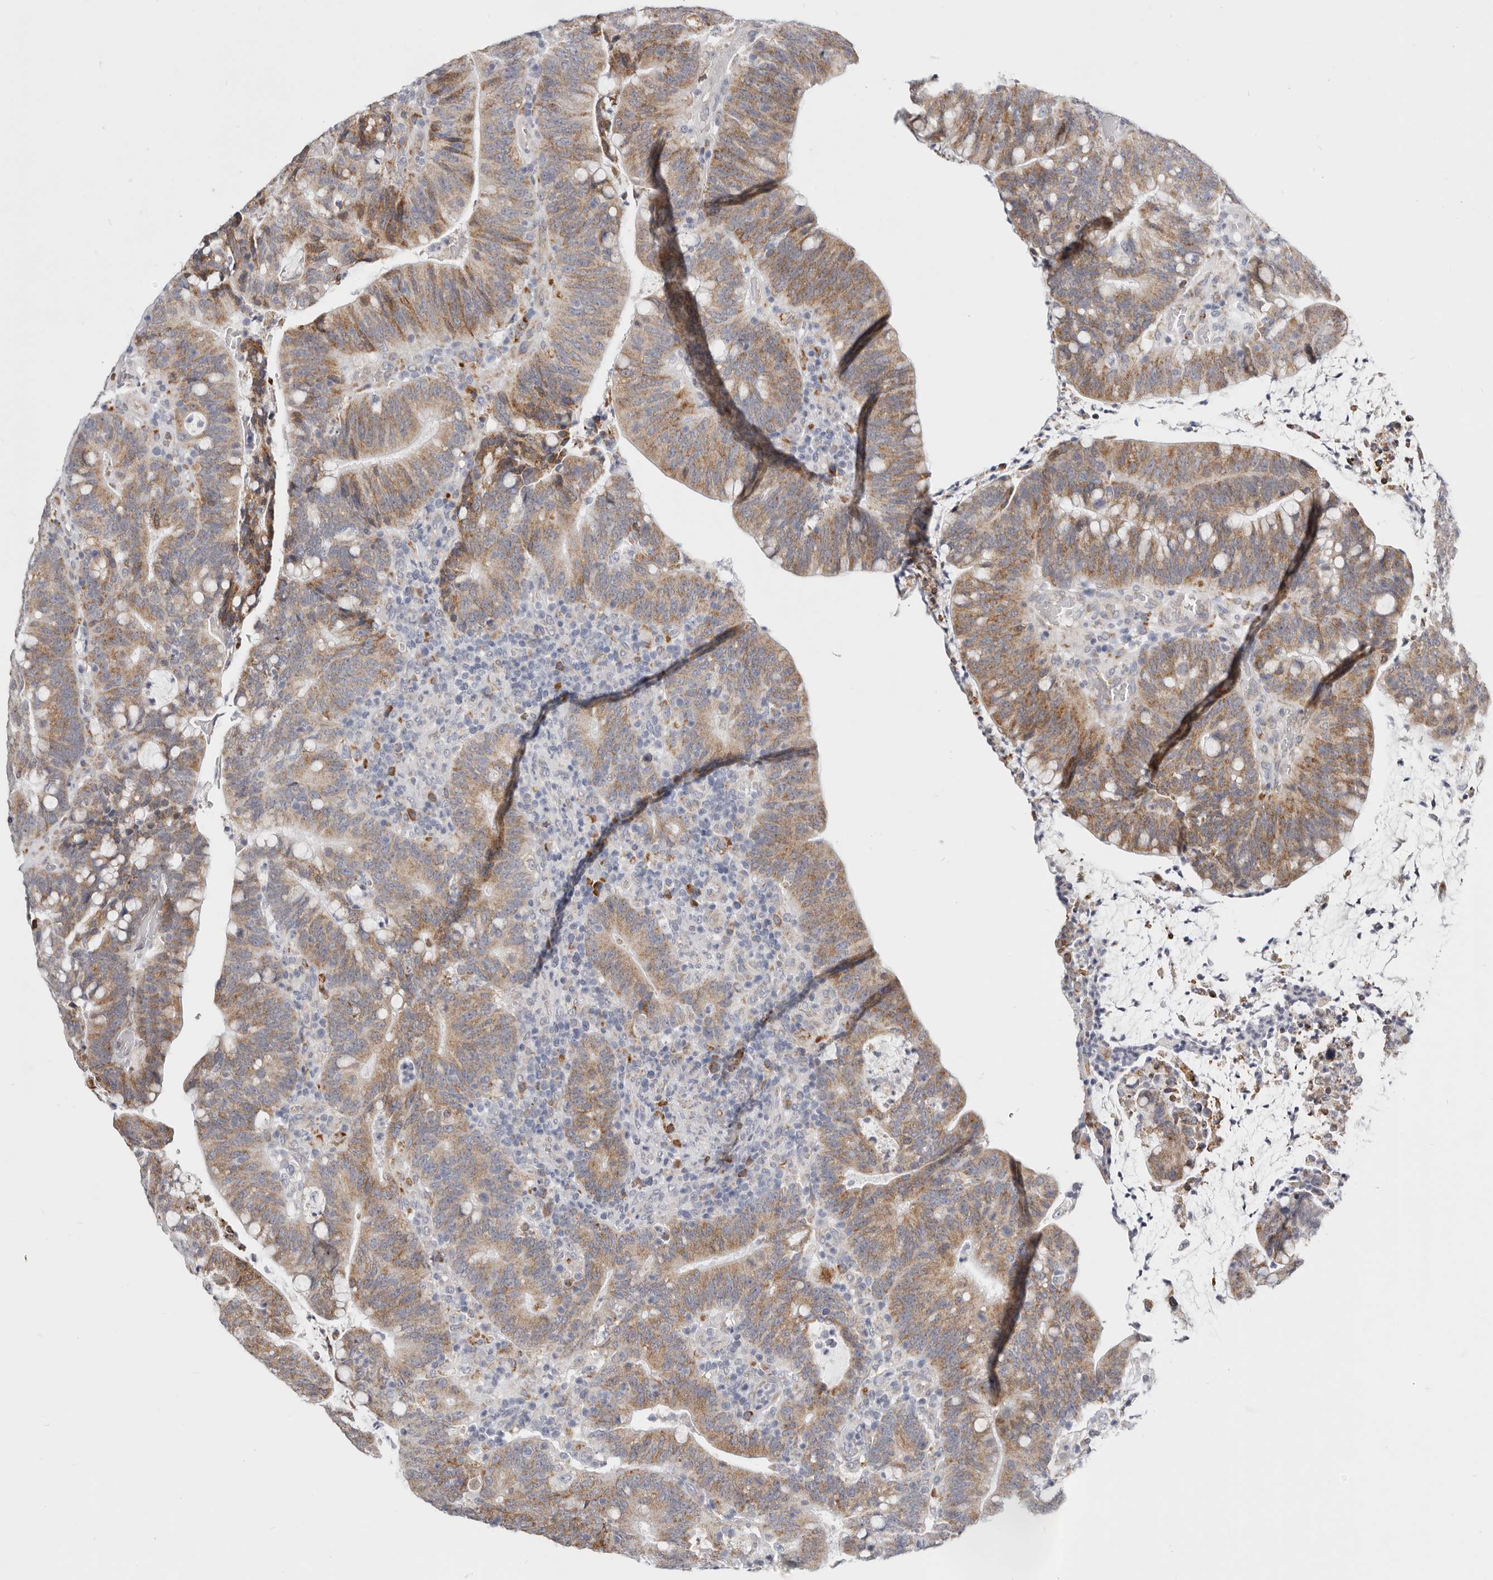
{"staining": {"intensity": "moderate", "quantity": ">75%", "location": "cytoplasmic/membranous"}, "tissue": "colorectal cancer", "cell_type": "Tumor cells", "image_type": "cancer", "snomed": [{"axis": "morphology", "description": "Adenocarcinoma, NOS"}, {"axis": "topography", "description": "Colon"}], "caption": "Tumor cells demonstrate moderate cytoplasmic/membranous positivity in about >75% of cells in colorectal cancer (adenocarcinoma).", "gene": "IL32", "patient": {"sex": "female", "age": 66}}